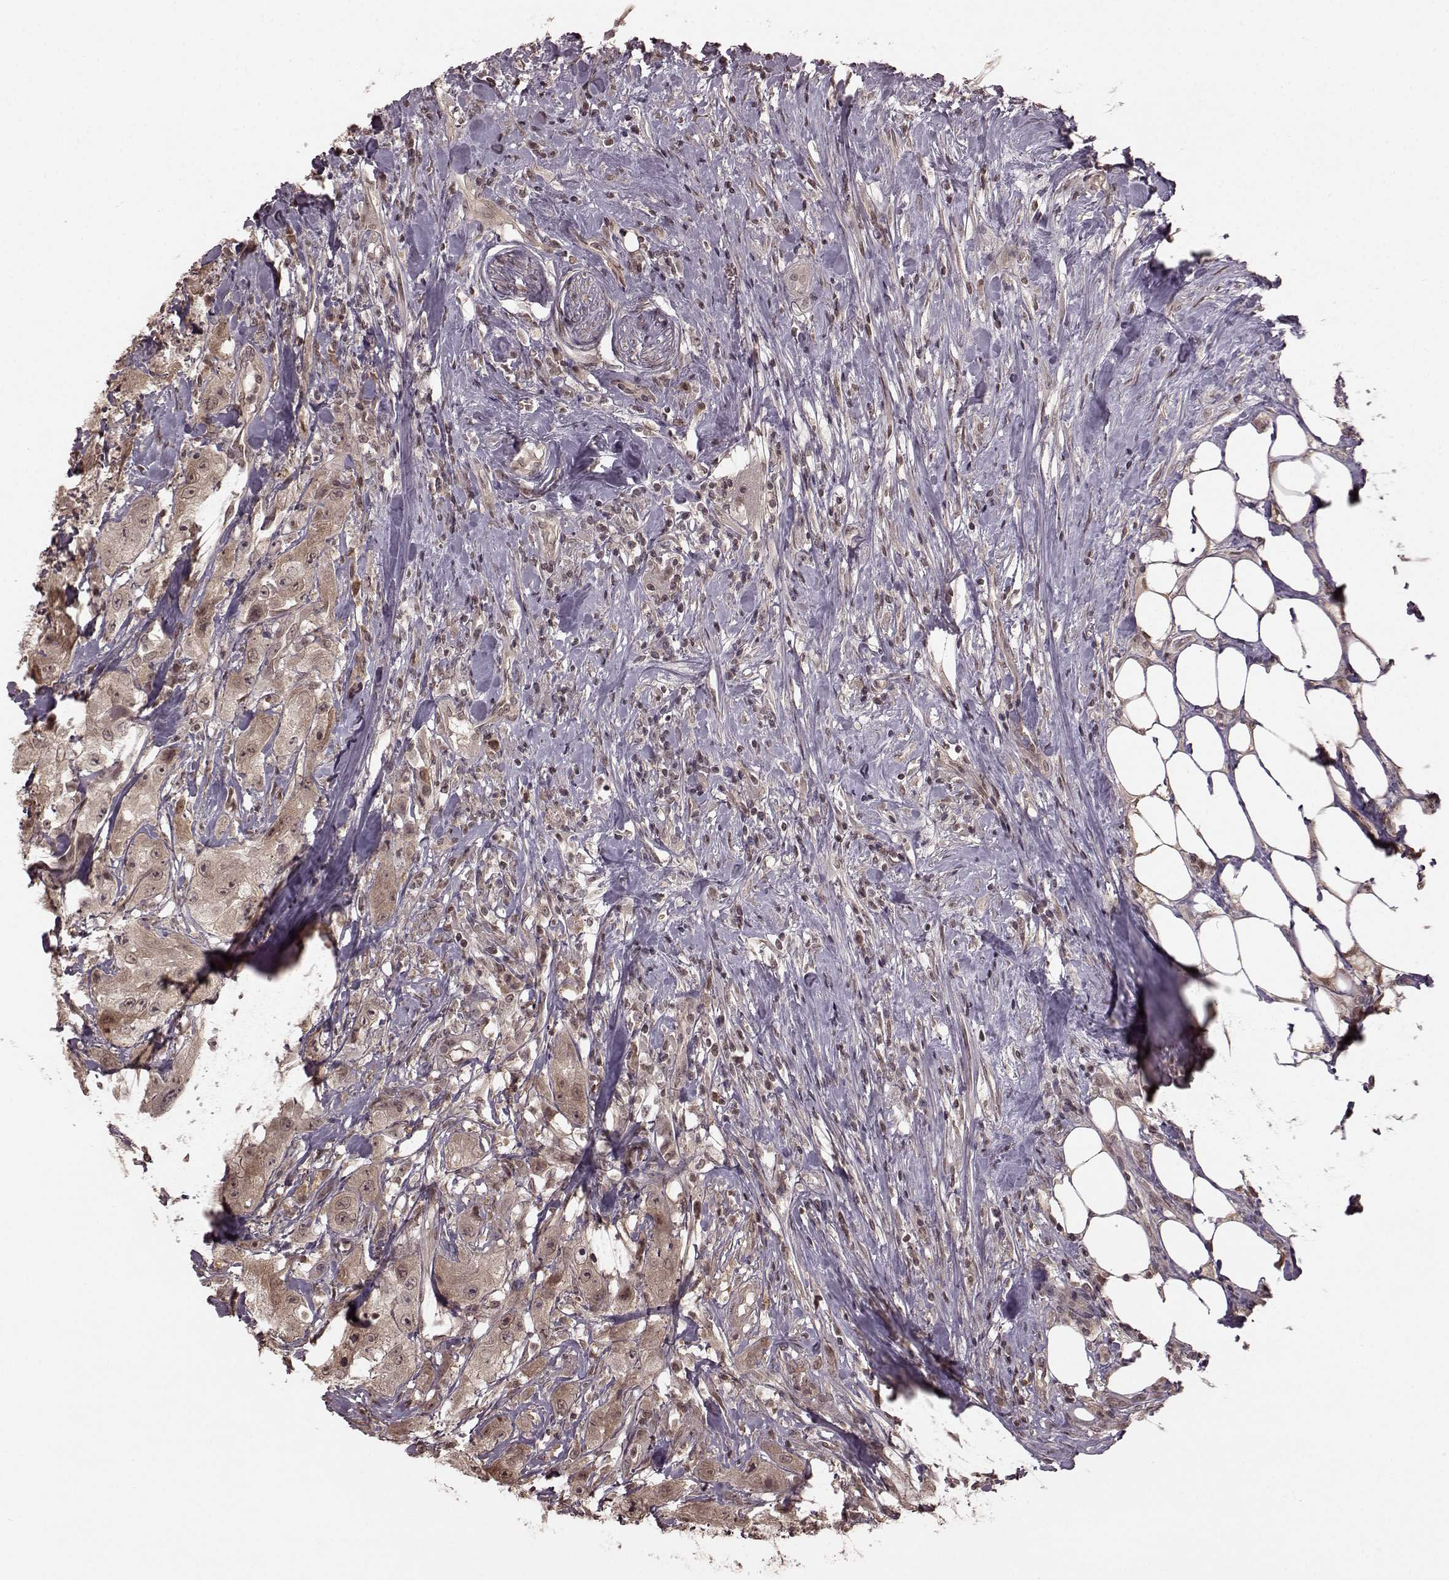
{"staining": {"intensity": "weak", "quantity": ">75%", "location": "cytoplasmic/membranous,nuclear"}, "tissue": "urothelial cancer", "cell_type": "Tumor cells", "image_type": "cancer", "snomed": [{"axis": "morphology", "description": "Urothelial carcinoma, High grade"}, {"axis": "topography", "description": "Urinary bladder"}], "caption": "Brown immunohistochemical staining in urothelial carcinoma (high-grade) shows weak cytoplasmic/membranous and nuclear positivity in approximately >75% of tumor cells.", "gene": "GSS", "patient": {"sex": "male", "age": 79}}